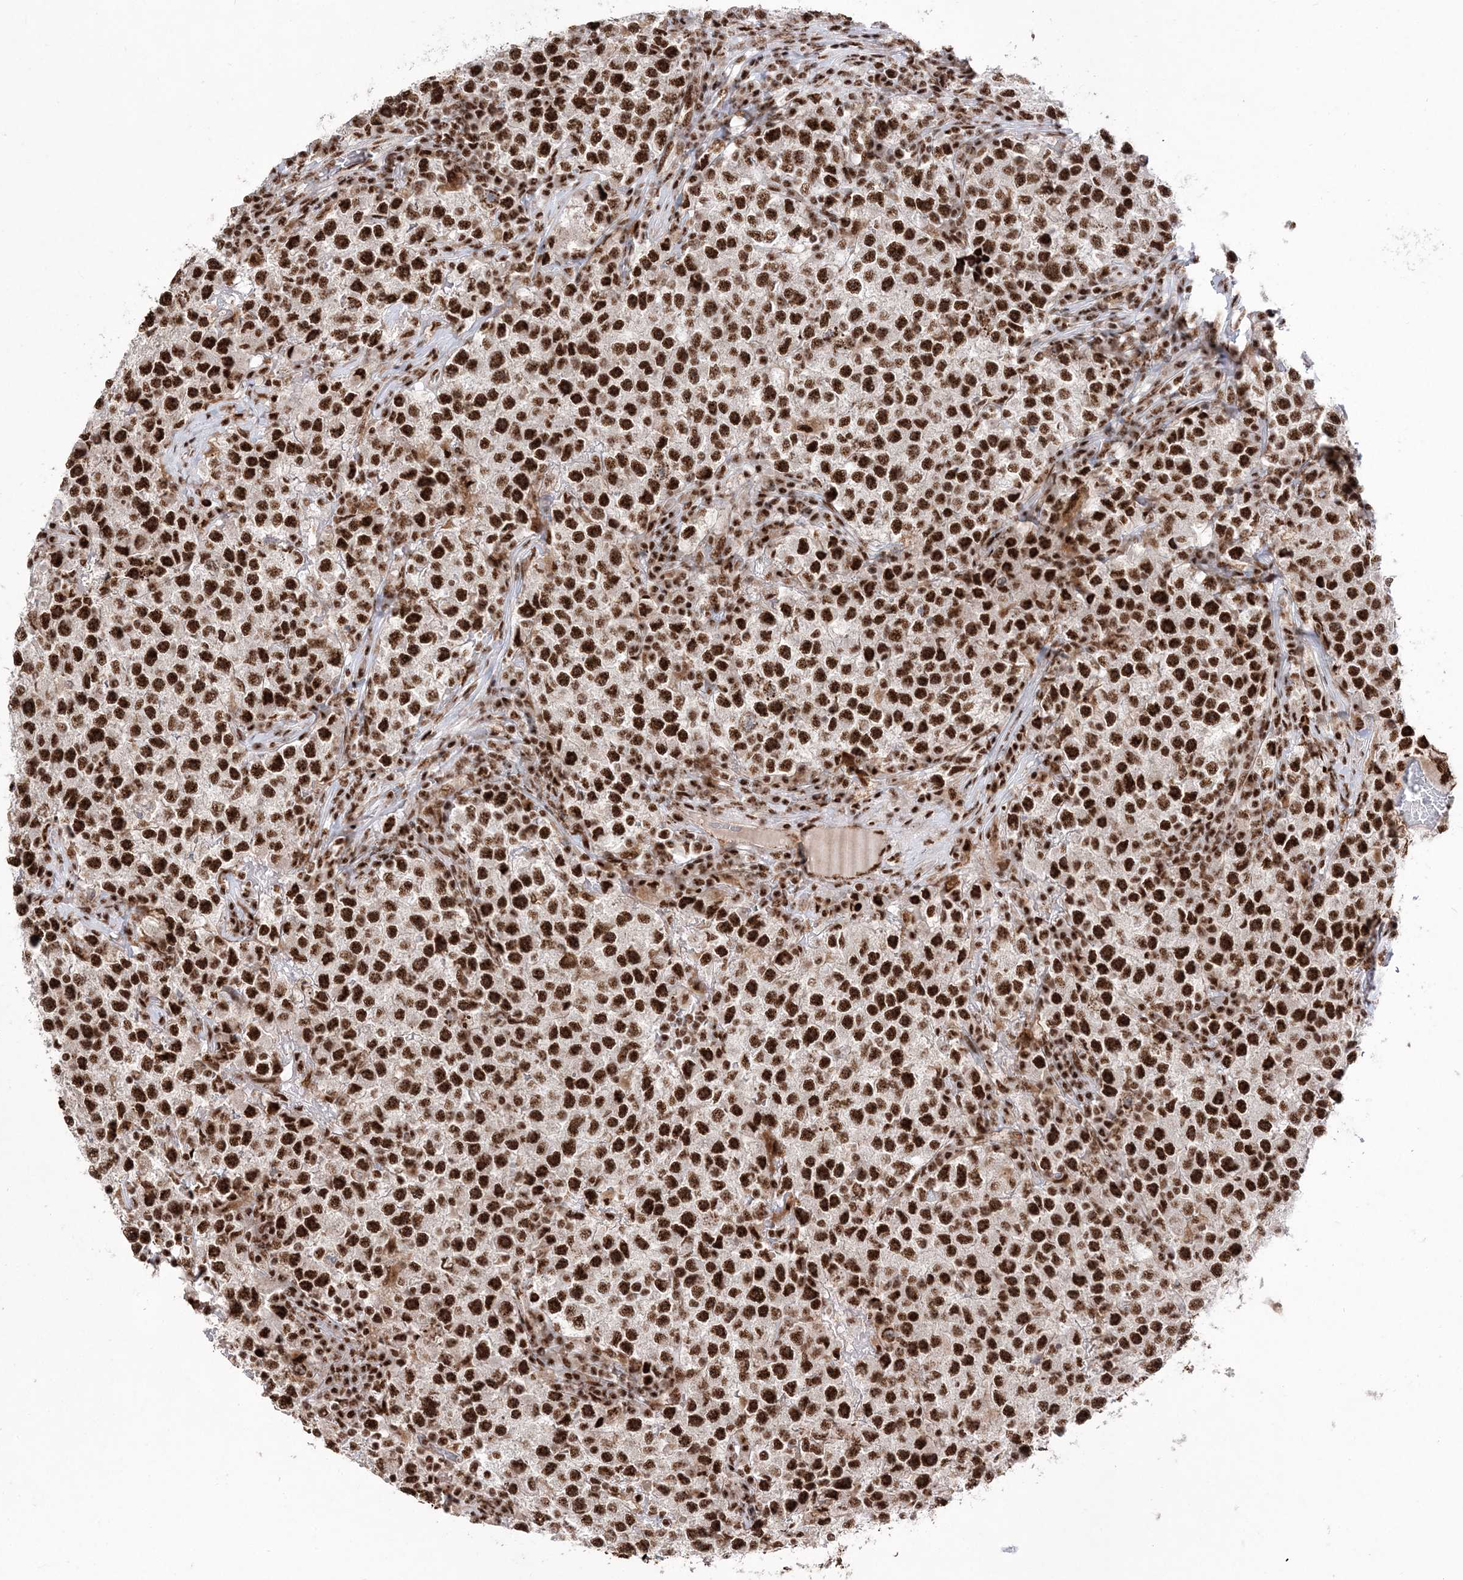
{"staining": {"intensity": "strong", "quantity": ">75%", "location": "nuclear"}, "tissue": "testis cancer", "cell_type": "Tumor cells", "image_type": "cancer", "snomed": [{"axis": "morphology", "description": "Seminoma, NOS"}, {"axis": "topography", "description": "Testis"}], "caption": "Strong nuclear staining for a protein is seen in about >75% of tumor cells of testis seminoma using IHC.", "gene": "RBM17", "patient": {"sex": "male", "age": 22}}